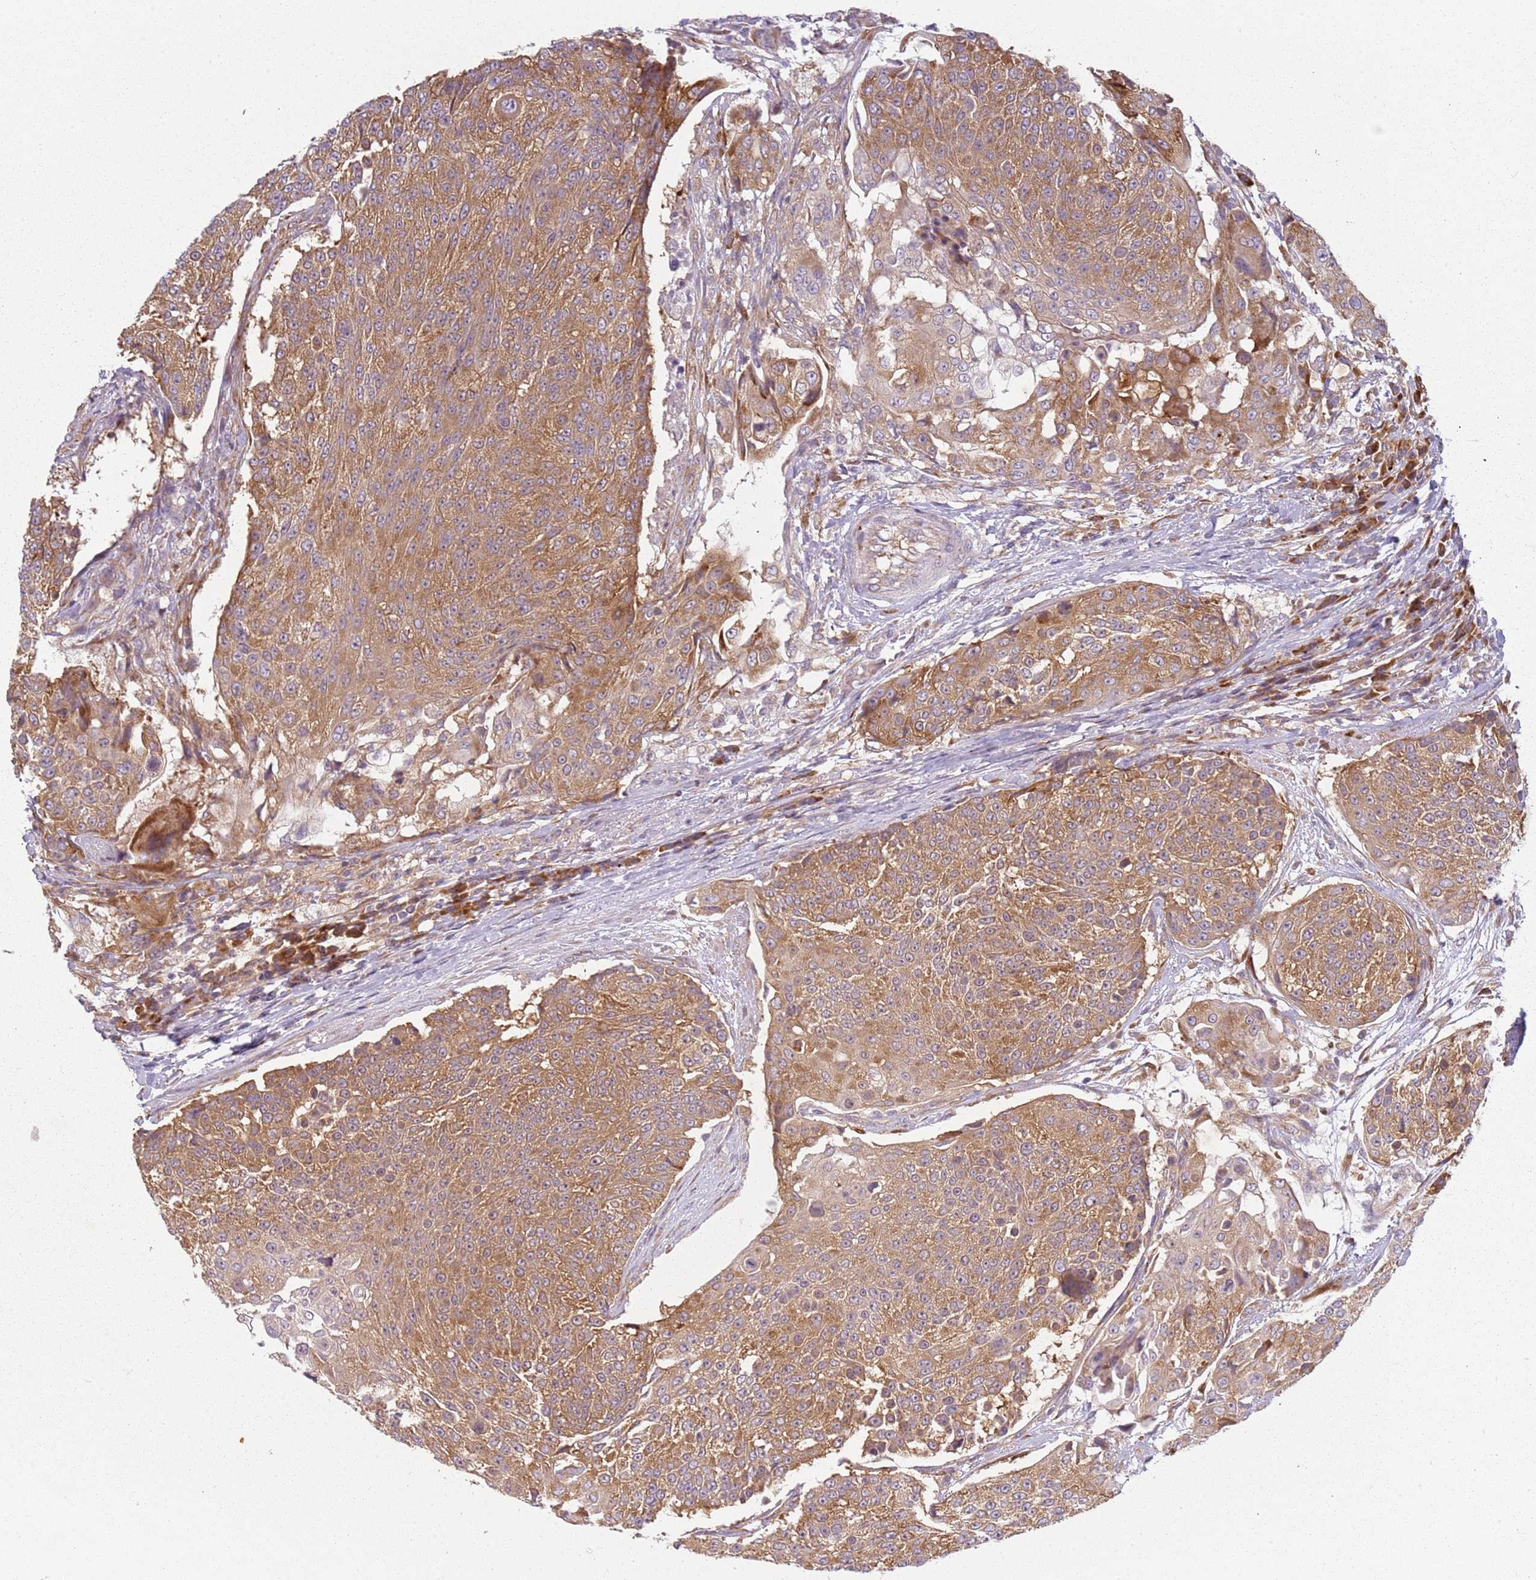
{"staining": {"intensity": "moderate", "quantity": ">75%", "location": "cytoplasmic/membranous"}, "tissue": "urothelial cancer", "cell_type": "Tumor cells", "image_type": "cancer", "snomed": [{"axis": "morphology", "description": "Urothelial carcinoma, High grade"}, {"axis": "topography", "description": "Urinary bladder"}], "caption": "Immunohistochemical staining of urothelial cancer displays medium levels of moderate cytoplasmic/membranous protein staining in about >75% of tumor cells.", "gene": "RPS28", "patient": {"sex": "female", "age": 63}}